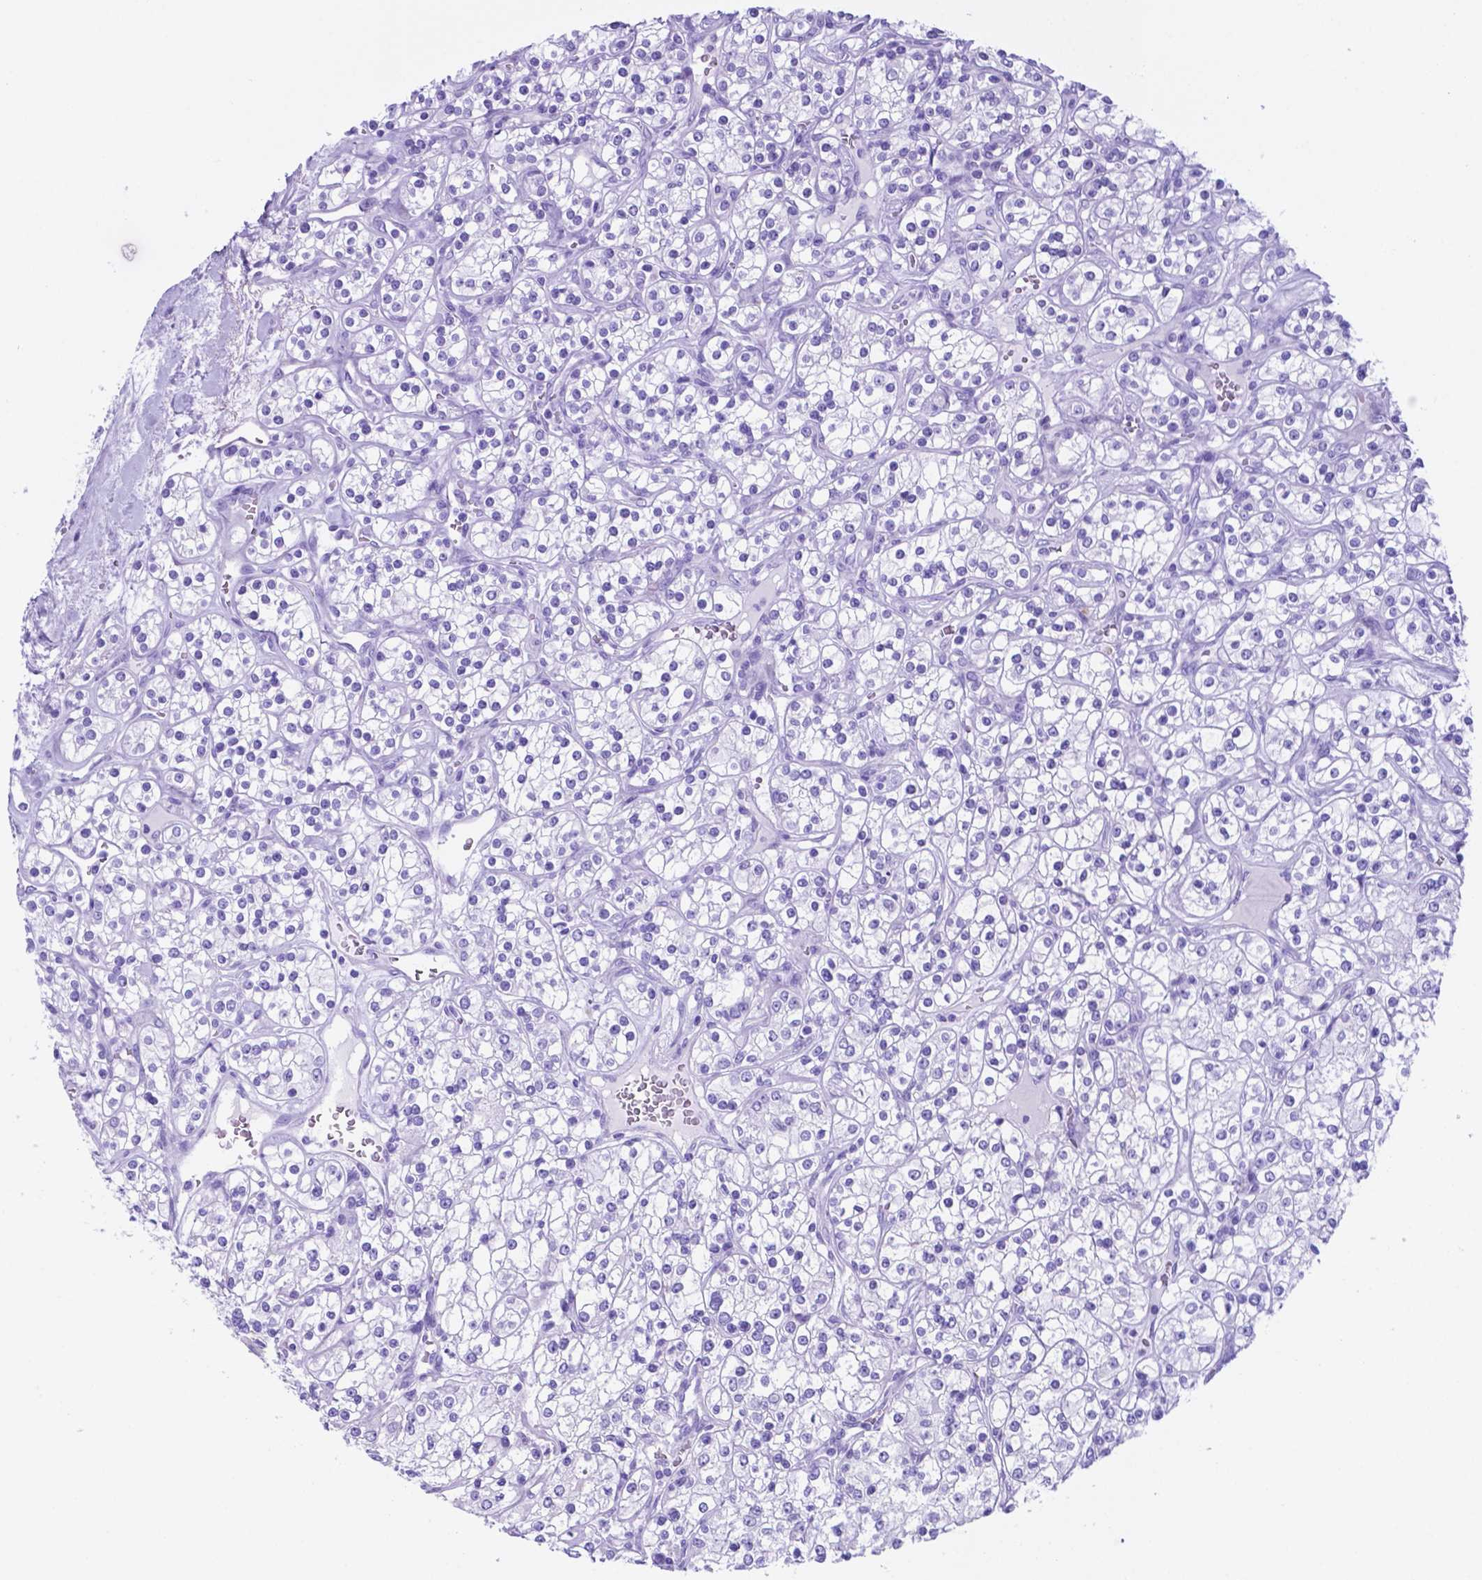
{"staining": {"intensity": "negative", "quantity": "none", "location": "none"}, "tissue": "renal cancer", "cell_type": "Tumor cells", "image_type": "cancer", "snomed": [{"axis": "morphology", "description": "Adenocarcinoma, NOS"}, {"axis": "topography", "description": "Kidney"}], "caption": "Tumor cells are negative for brown protein staining in renal cancer.", "gene": "DNAAF8", "patient": {"sex": "male", "age": 77}}